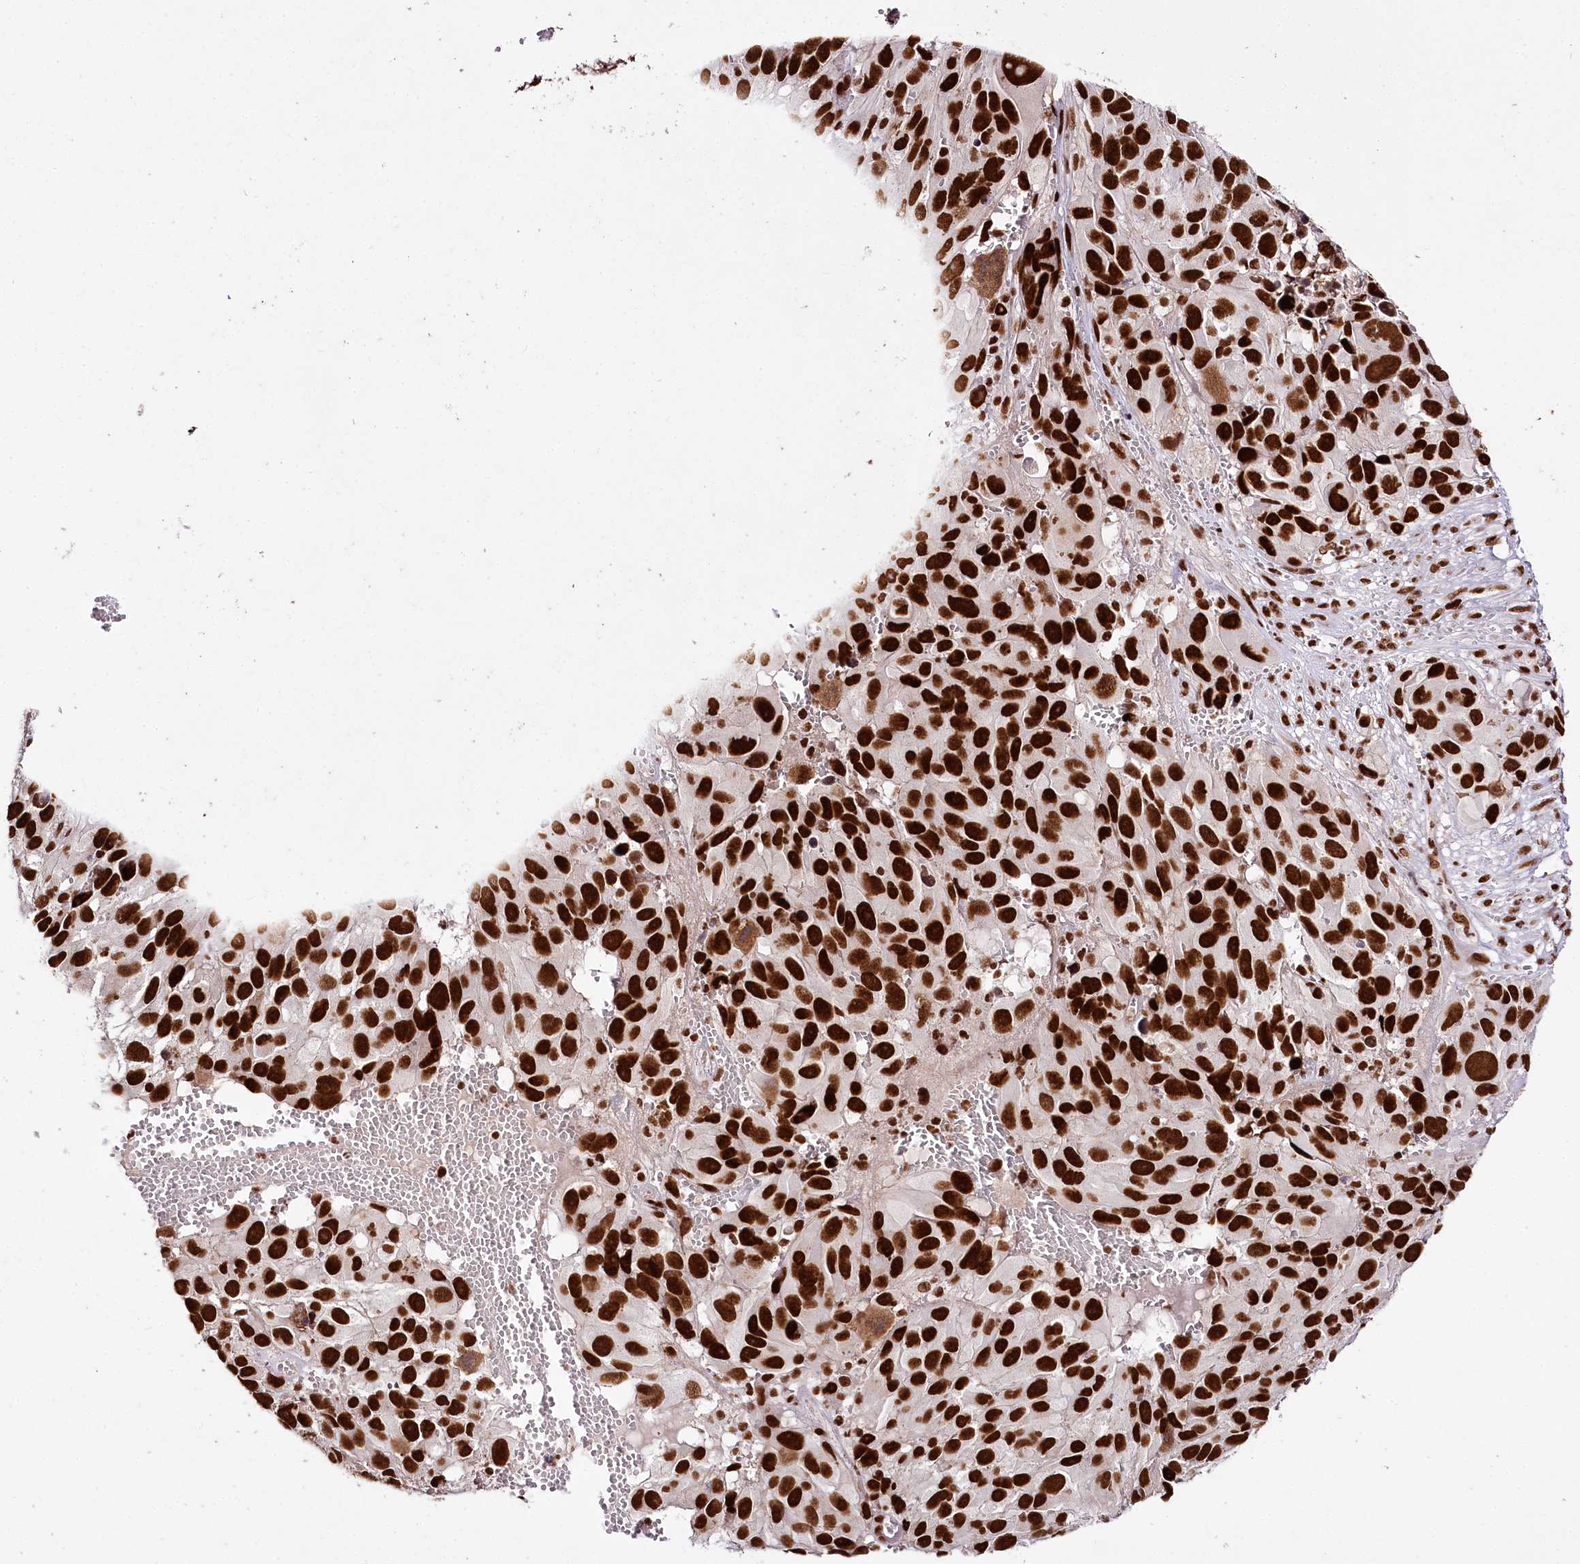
{"staining": {"intensity": "strong", "quantity": ">75%", "location": "nuclear"}, "tissue": "melanoma", "cell_type": "Tumor cells", "image_type": "cancer", "snomed": [{"axis": "morphology", "description": "Malignant melanoma, NOS"}, {"axis": "topography", "description": "Skin"}], "caption": "This histopathology image demonstrates immunohistochemistry (IHC) staining of melanoma, with high strong nuclear positivity in about >75% of tumor cells.", "gene": "SMARCE1", "patient": {"sex": "male", "age": 84}}